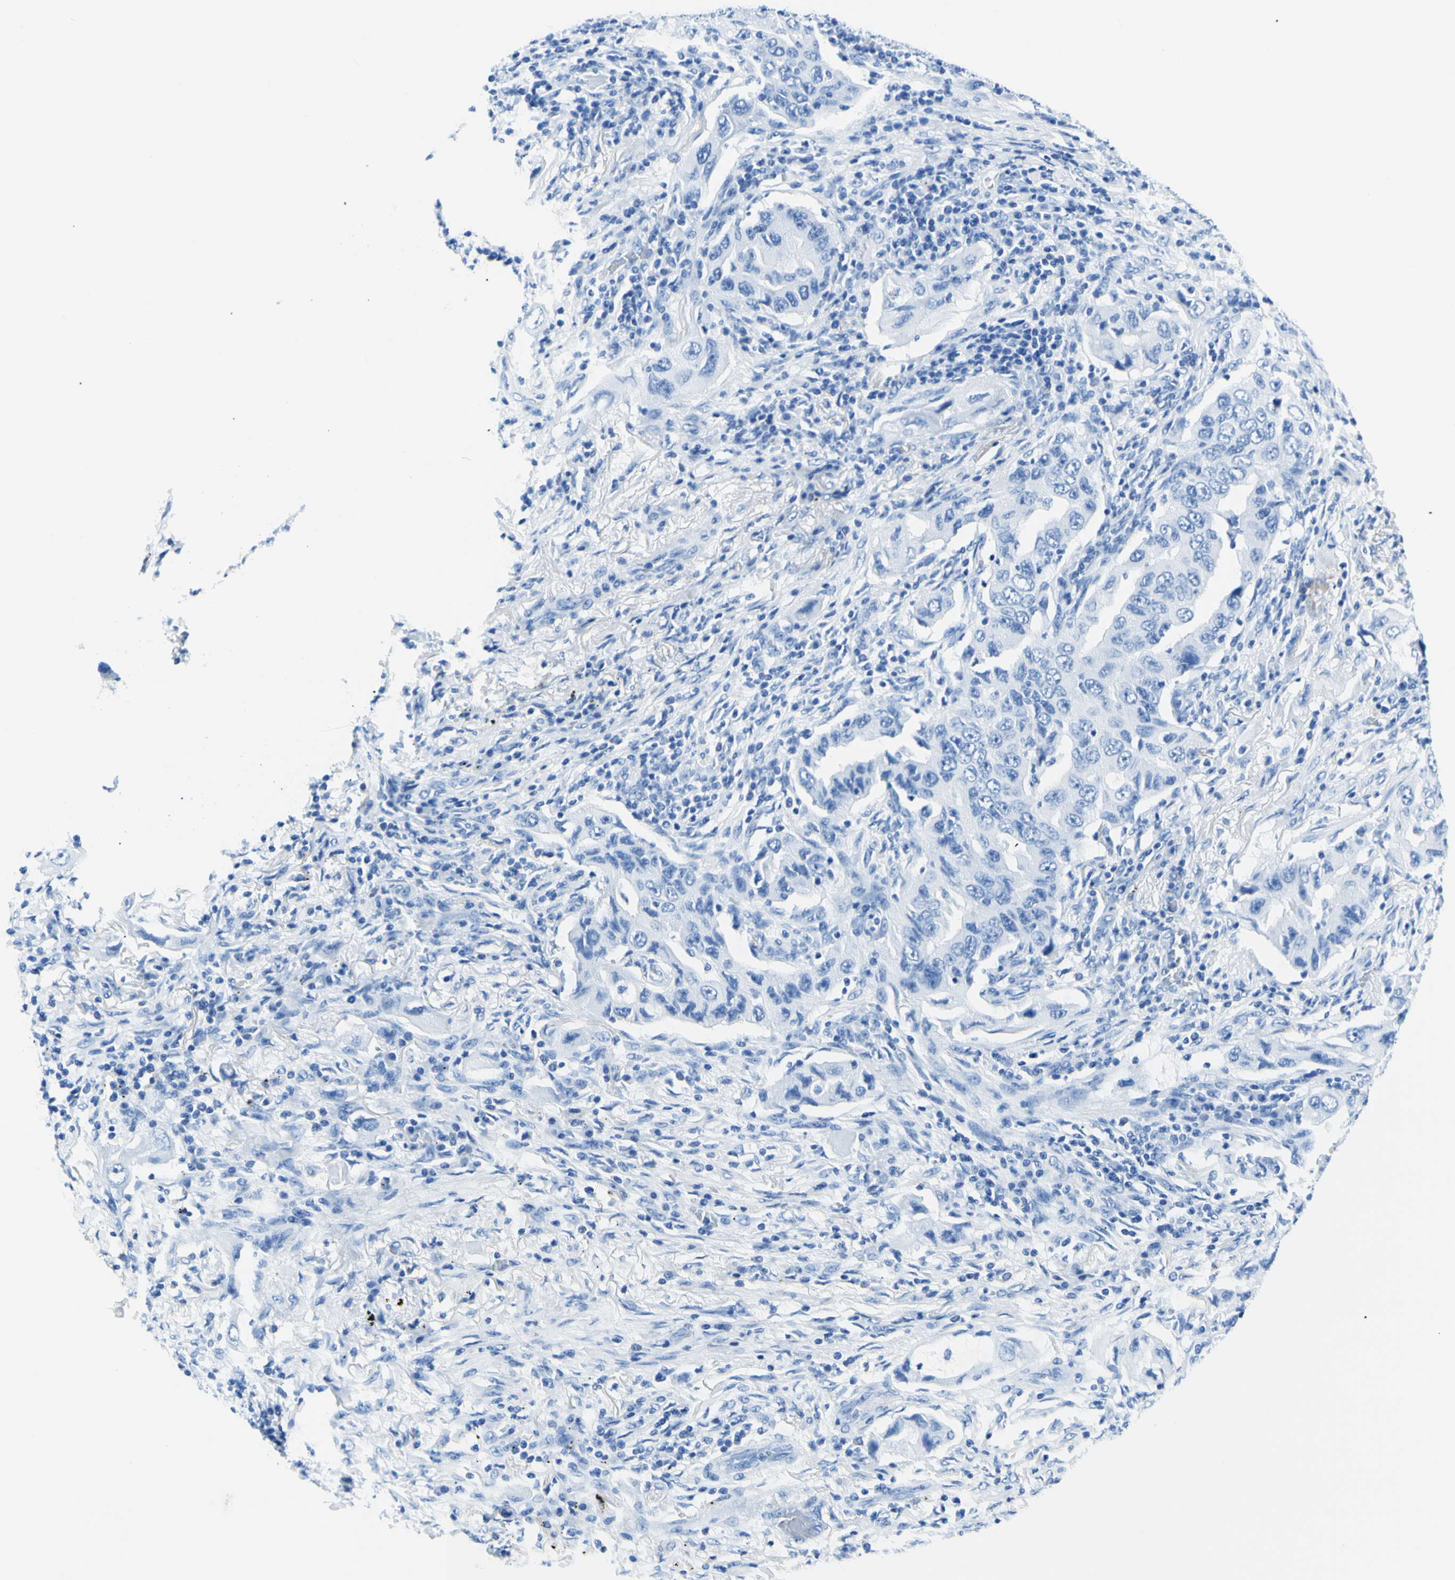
{"staining": {"intensity": "negative", "quantity": "none", "location": "none"}, "tissue": "lung cancer", "cell_type": "Tumor cells", "image_type": "cancer", "snomed": [{"axis": "morphology", "description": "Adenocarcinoma, NOS"}, {"axis": "topography", "description": "Lung"}], "caption": "Protein analysis of lung adenocarcinoma demonstrates no significant staining in tumor cells.", "gene": "MYH2", "patient": {"sex": "female", "age": 65}}